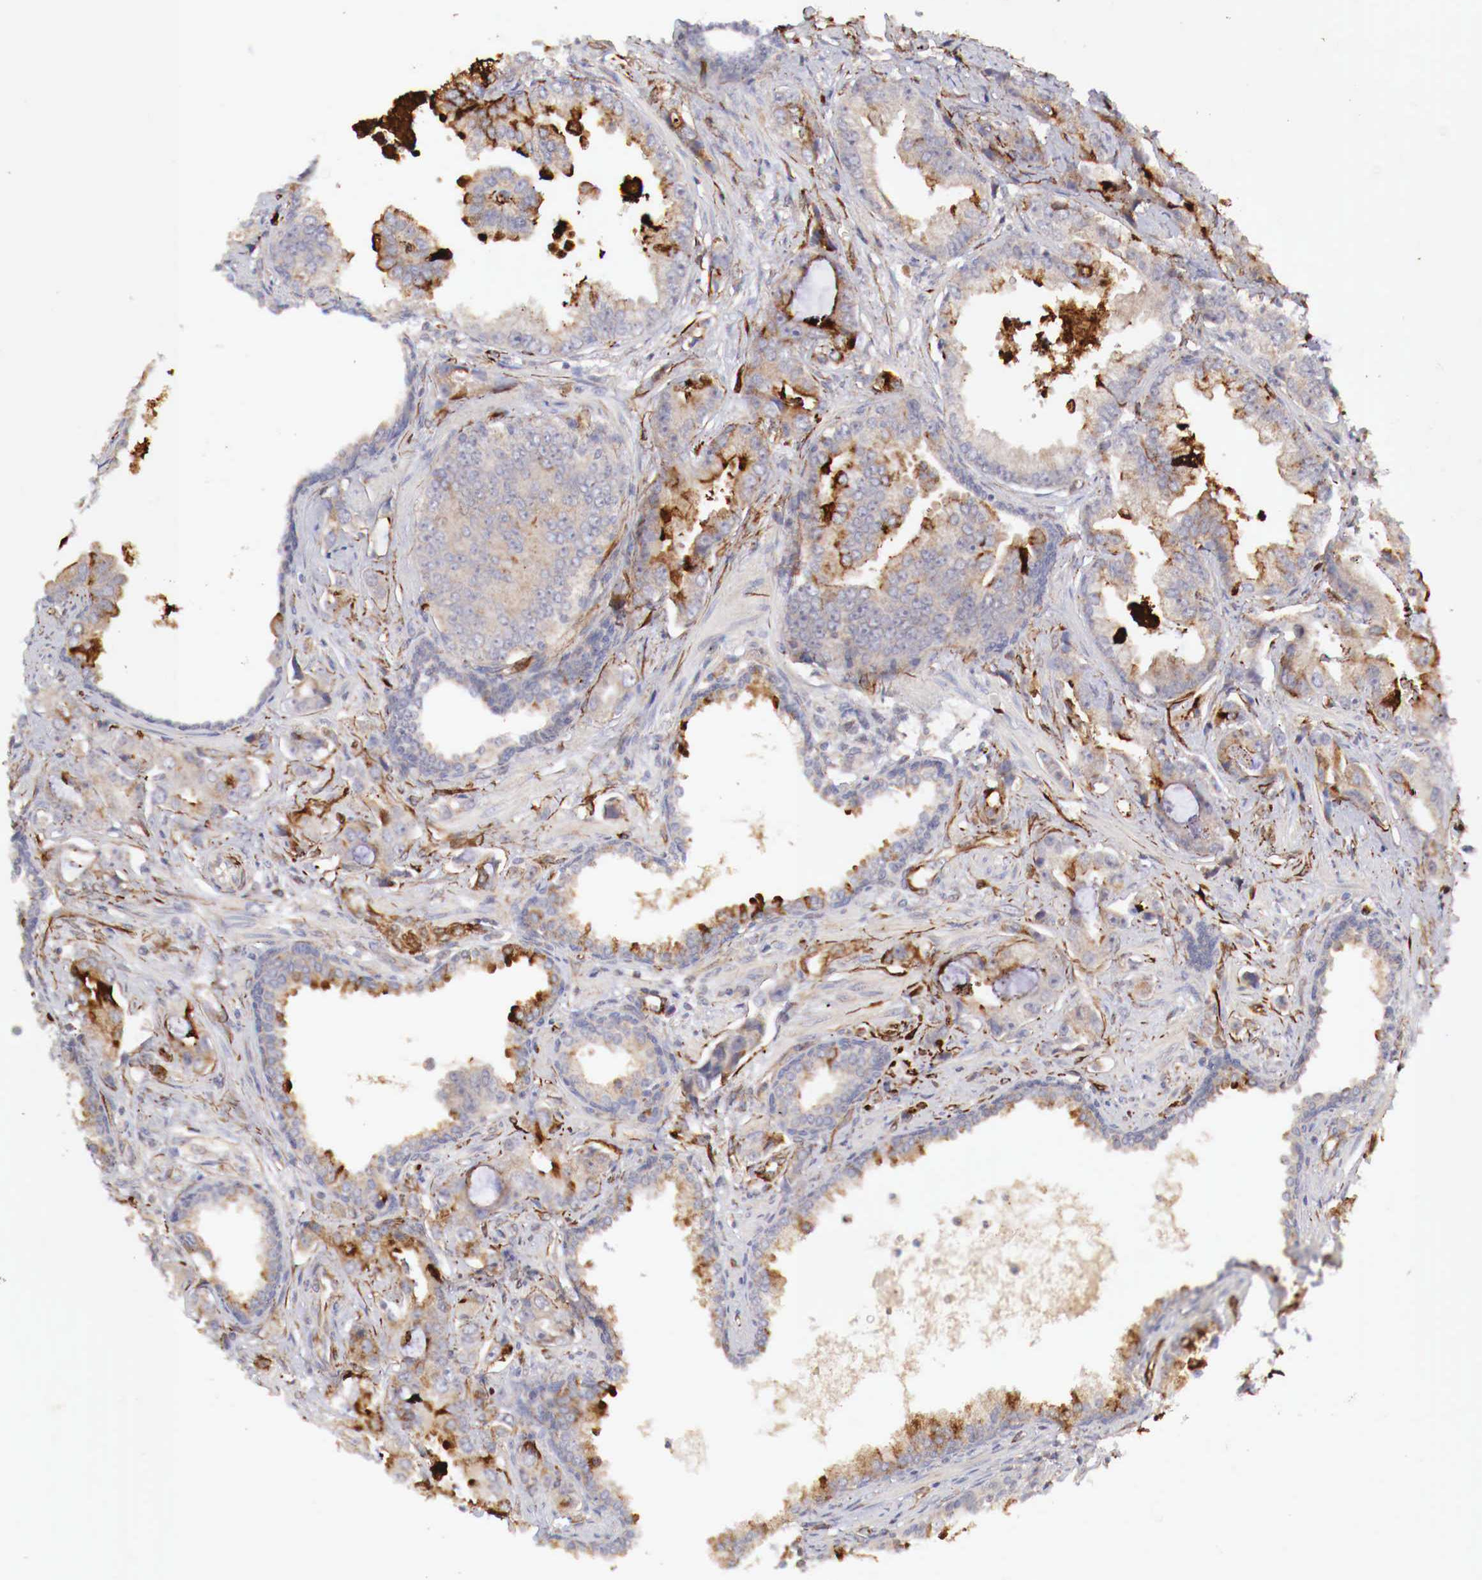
{"staining": {"intensity": "negative", "quantity": "none", "location": "none"}, "tissue": "prostate cancer", "cell_type": "Tumor cells", "image_type": "cancer", "snomed": [{"axis": "morphology", "description": "Adenocarcinoma, Low grade"}, {"axis": "topography", "description": "Prostate"}], "caption": "Immunohistochemistry of prostate cancer exhibits no staining in tumor cells. (Stains: DAB IHC with hematoxylin counter stain, Microscopy: brightfield microscopy at high magnification).", "gene": "WT1", "patient": {"sex": "male", "age": 65}}